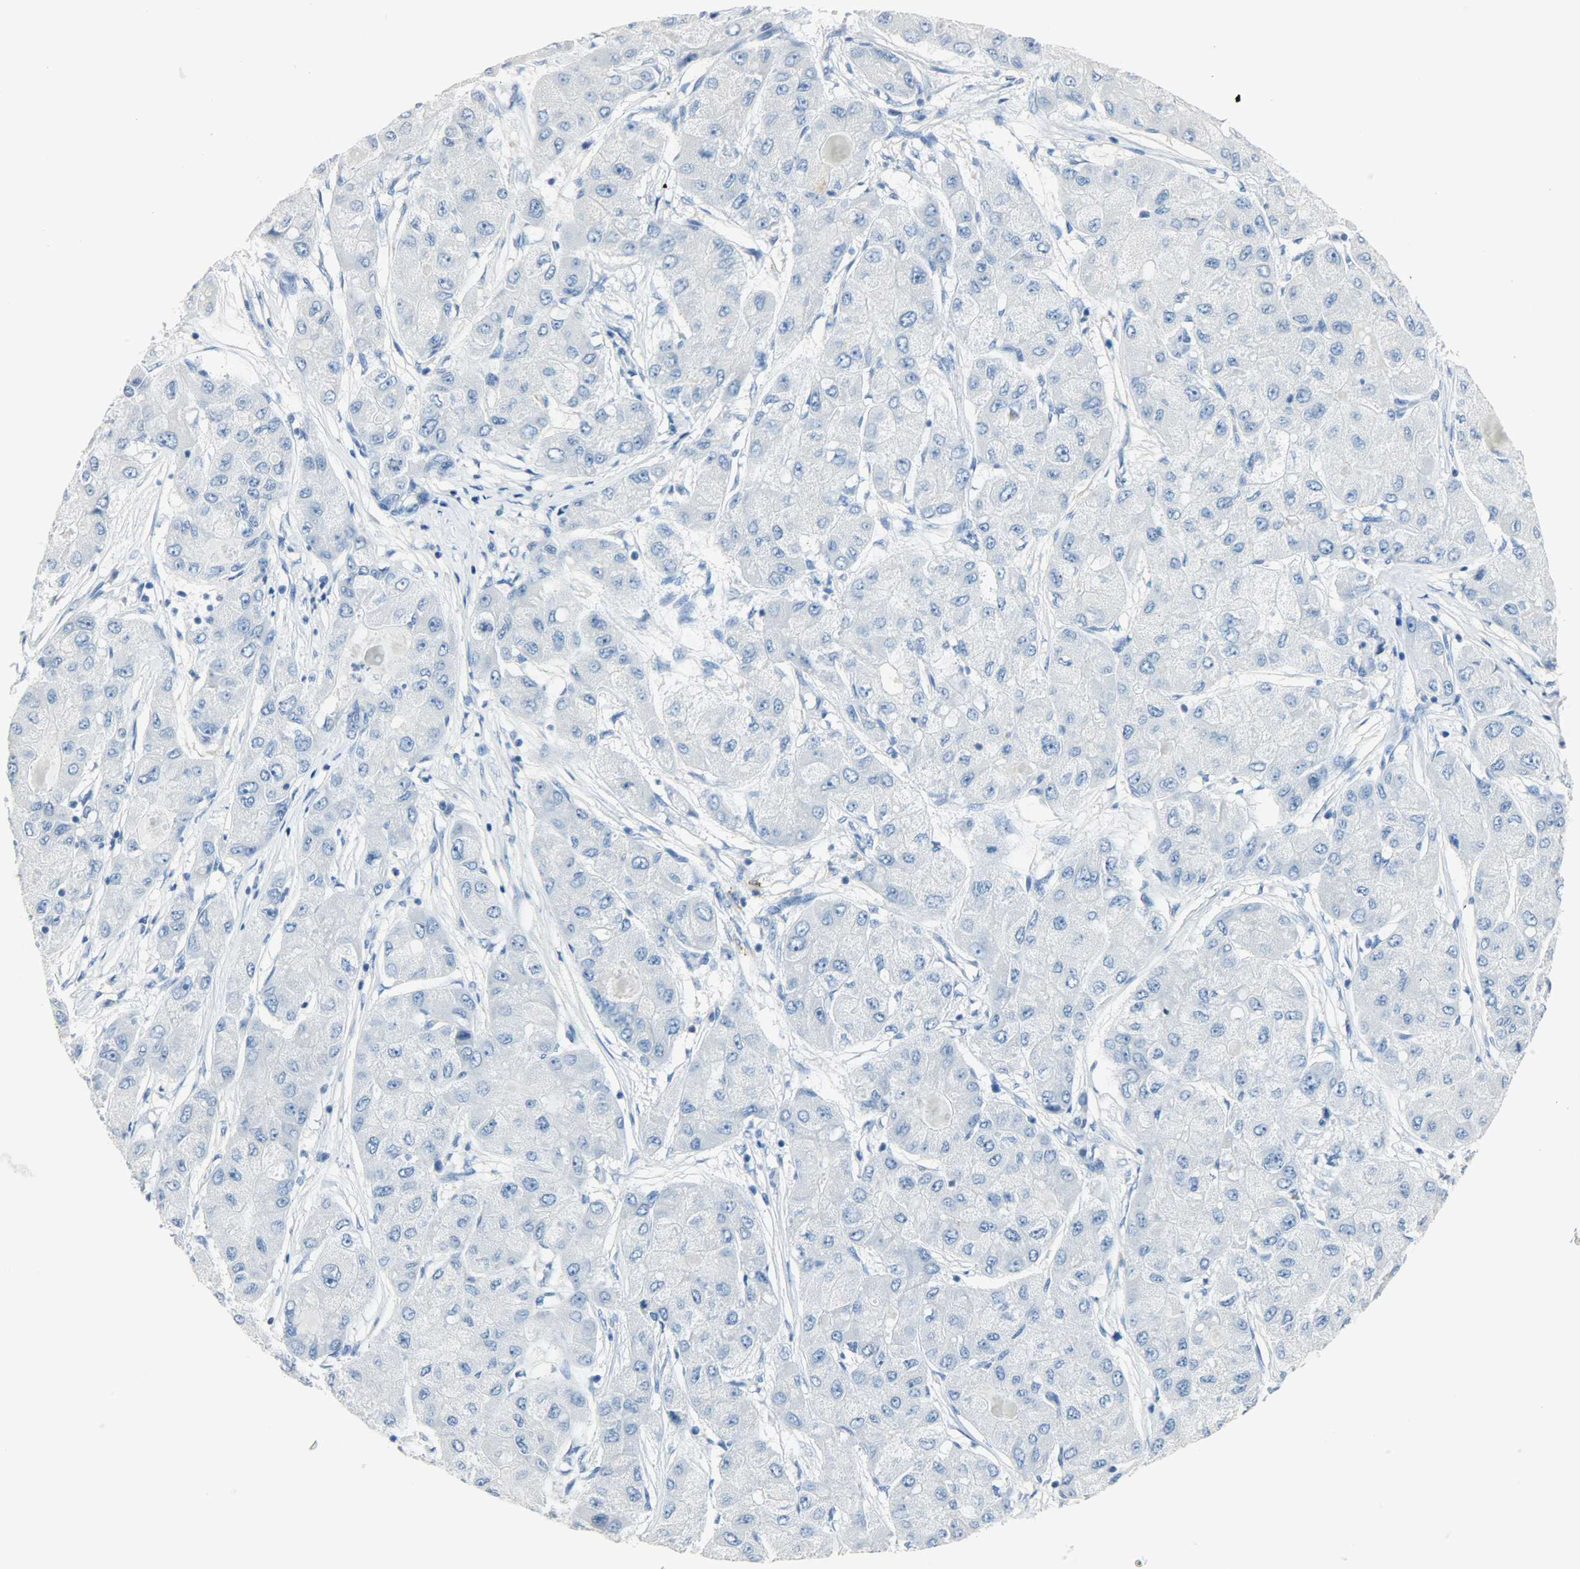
{"staining": {"intensity": "negative", "quantity": "none", "location": "none"}, "tissue": "liver cancer", "cell_type": "Tumor cells", "image_type": "cancer", "snomed": [{"axis": "morphology", "description": "Carcinoma, Hepatocellular, NOS"}, {"axis": "topography", "description": "Liver"}], "caption": "High magnification brightfield microscopy of liver cancer (hepatocellular carcinoma) stained with DAB (3,3'-diaminobenzidine) (brown) and counterstained with hematoxylin (blue): tumor cells show no significant positivity.", "gene": "PTPN6", "patient": {"sex": "male", "age": 80}}